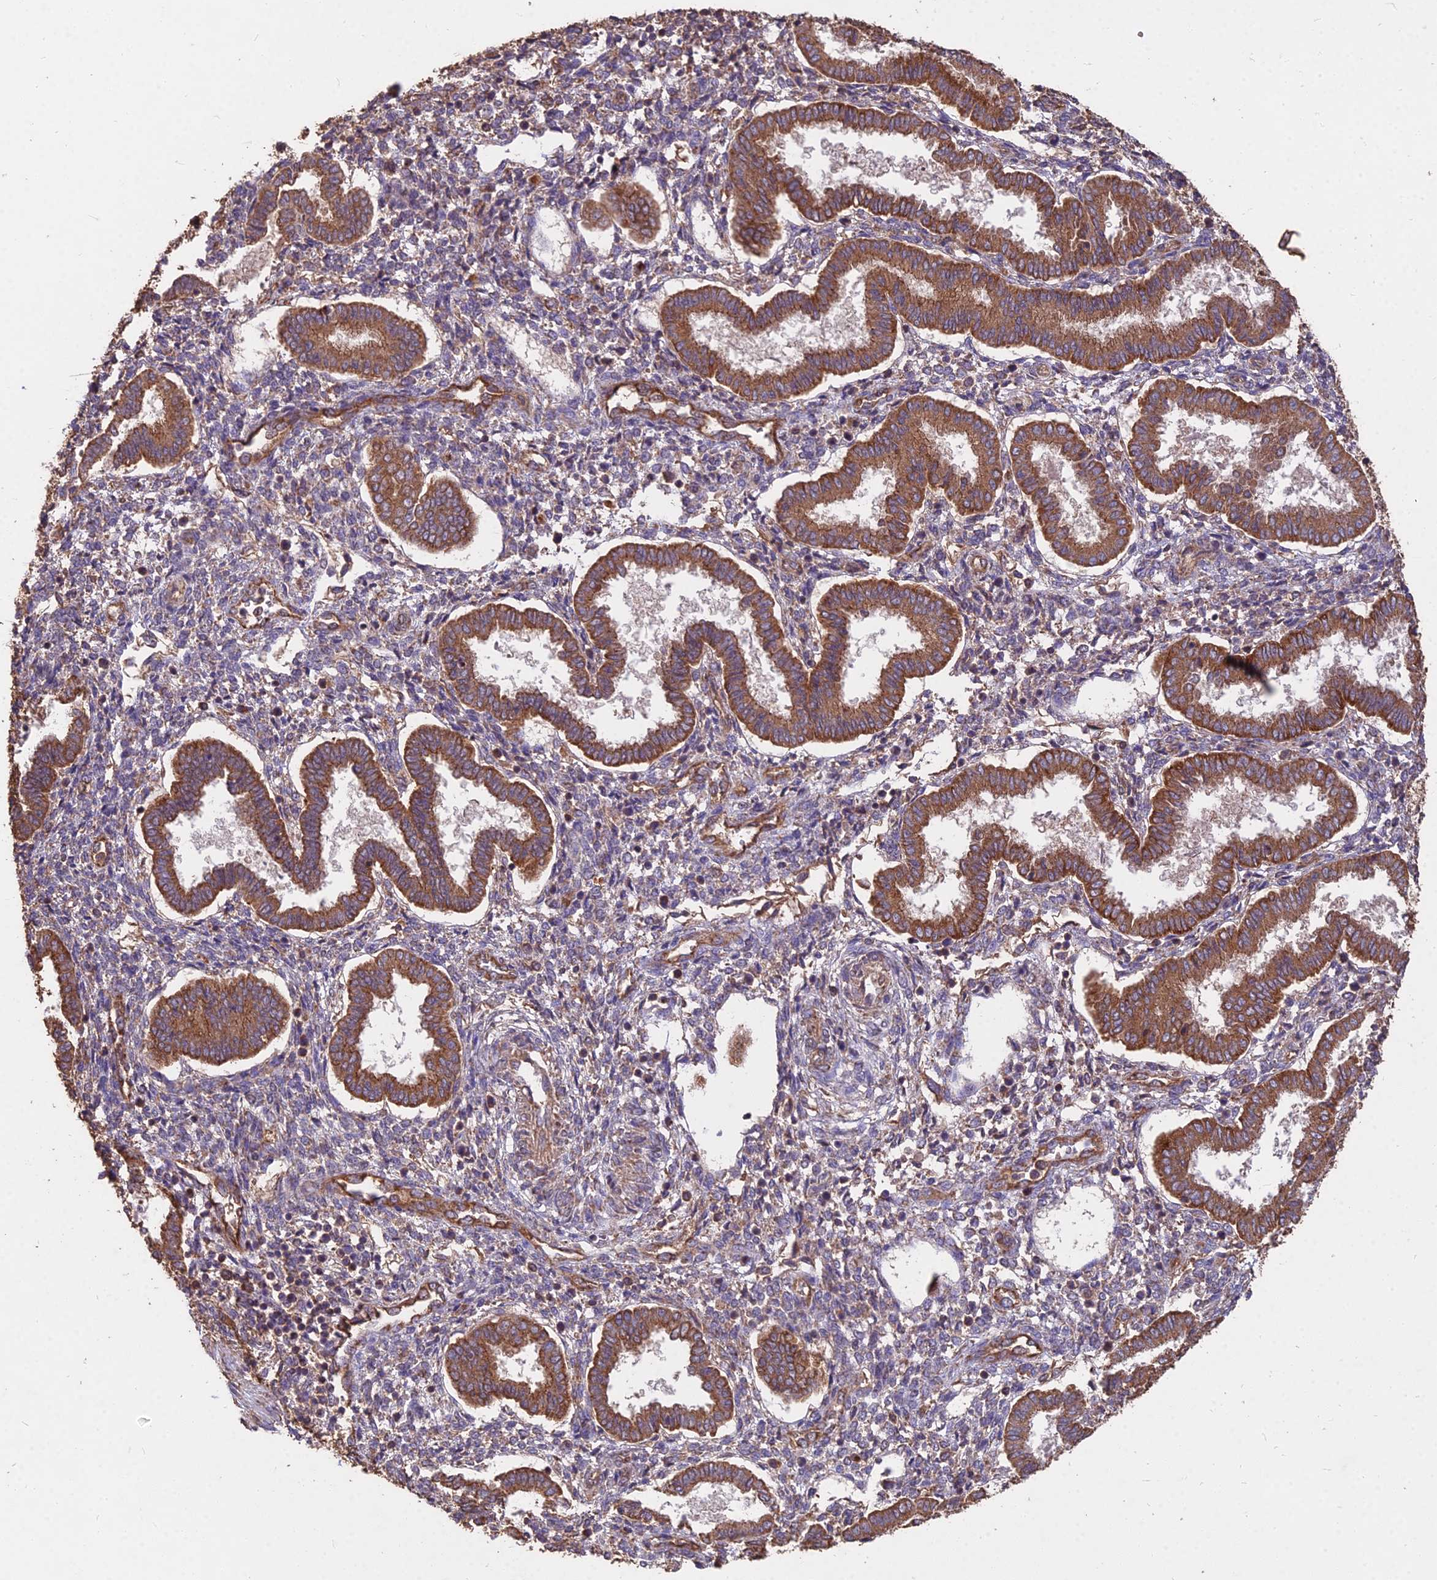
{"staining": {"intensity": "weak", "quantity": "25%-75%", "location": "cytoplasmic/membranous"}, "tissue": "endometrium", "cell_type": "Cells in endometrial stroma", "image_type": "normal", "snomed": [{"axis": "morphology", "description": "Normal tissue, NOS"}, {"axis": "topography", "description": "Endometrium"}], "caption": "The histopathology image reveals immunohistochemical staining of unremarkable endometrium. There is weak cytoplasmic/membranous expression is seen in approximately 25%-75% of cells in endometrial stroma.", "gene": "CEMIP2", "patient": {"sex": "female", "age": 24}}